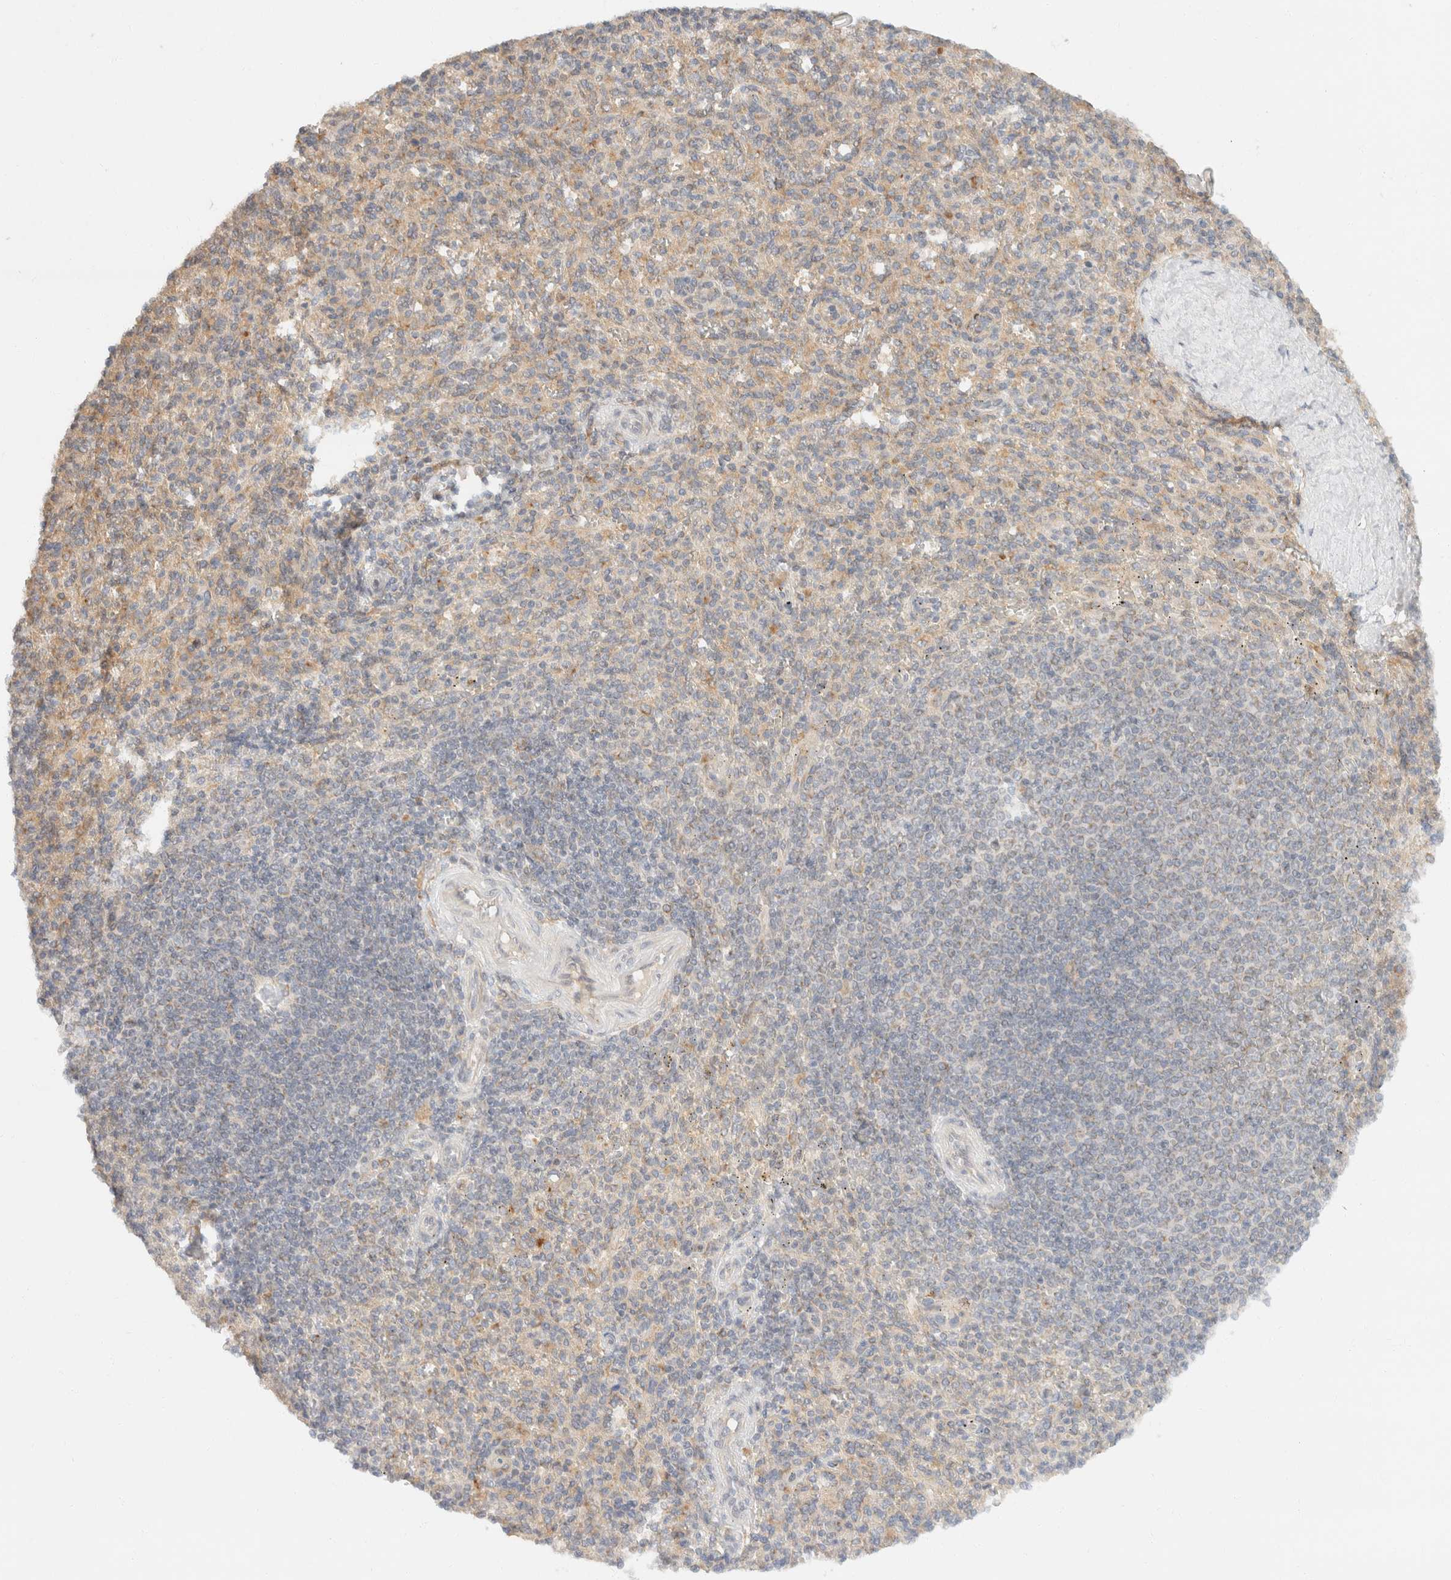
{"staining": {"intensity": "weak", "quantity": "<25%", "location": "cytoplasmic/membranous"}, "tissue": "spleen", "cell_type": "Cells in red pulp", "image_type": "normal", "snomed": [{"axis": "morphology", "description": "Normal tissue, NOS"}, {"axis": "topography", "description": "Spleen"}], "caption": "Immunohistochemistry (IHC) photomicrograph of benign human spleen stained for a protein (brown), which exhibits no staining in cells in red pulp.", "gene": "TACC1", "patient": {"sex": "male", "age": 36}}